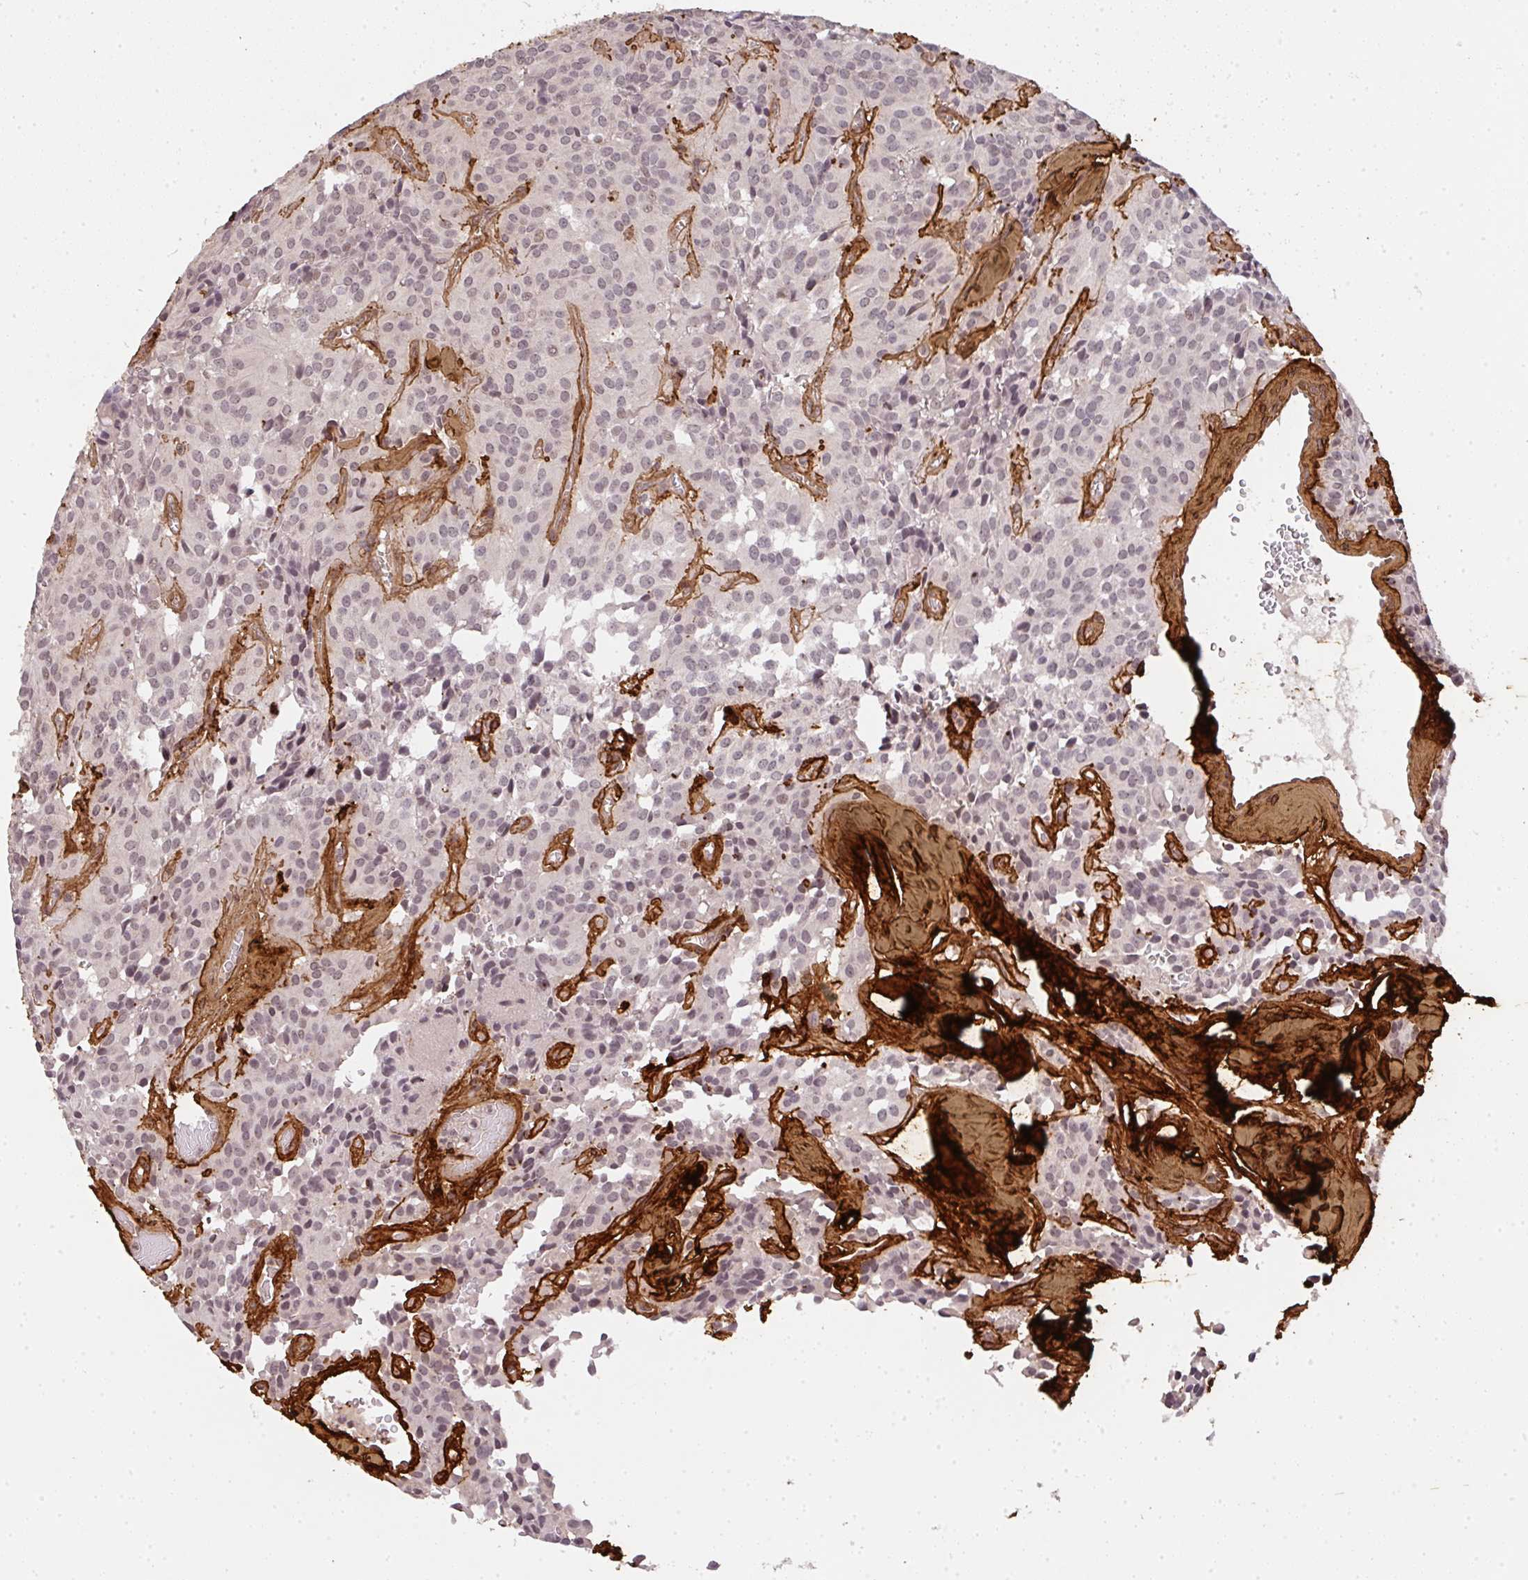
{"staining": {"intensity": "negative", "quantity": "none", "location": "none"}, "tissue": "glioma", "cell_type": "Tumor cells", "image_type": "cancer", "snomed": [{"axis": "morphology", "description": "Glioma, malignant, Low grade"}, {"axis": "topography", "description": "Brain"}], "caption": "There is no significant staining in tumor cells of malignant glioma (low-grade).", "gene": "COL3A1", "patient": {"sex": "male", "age": 42}}